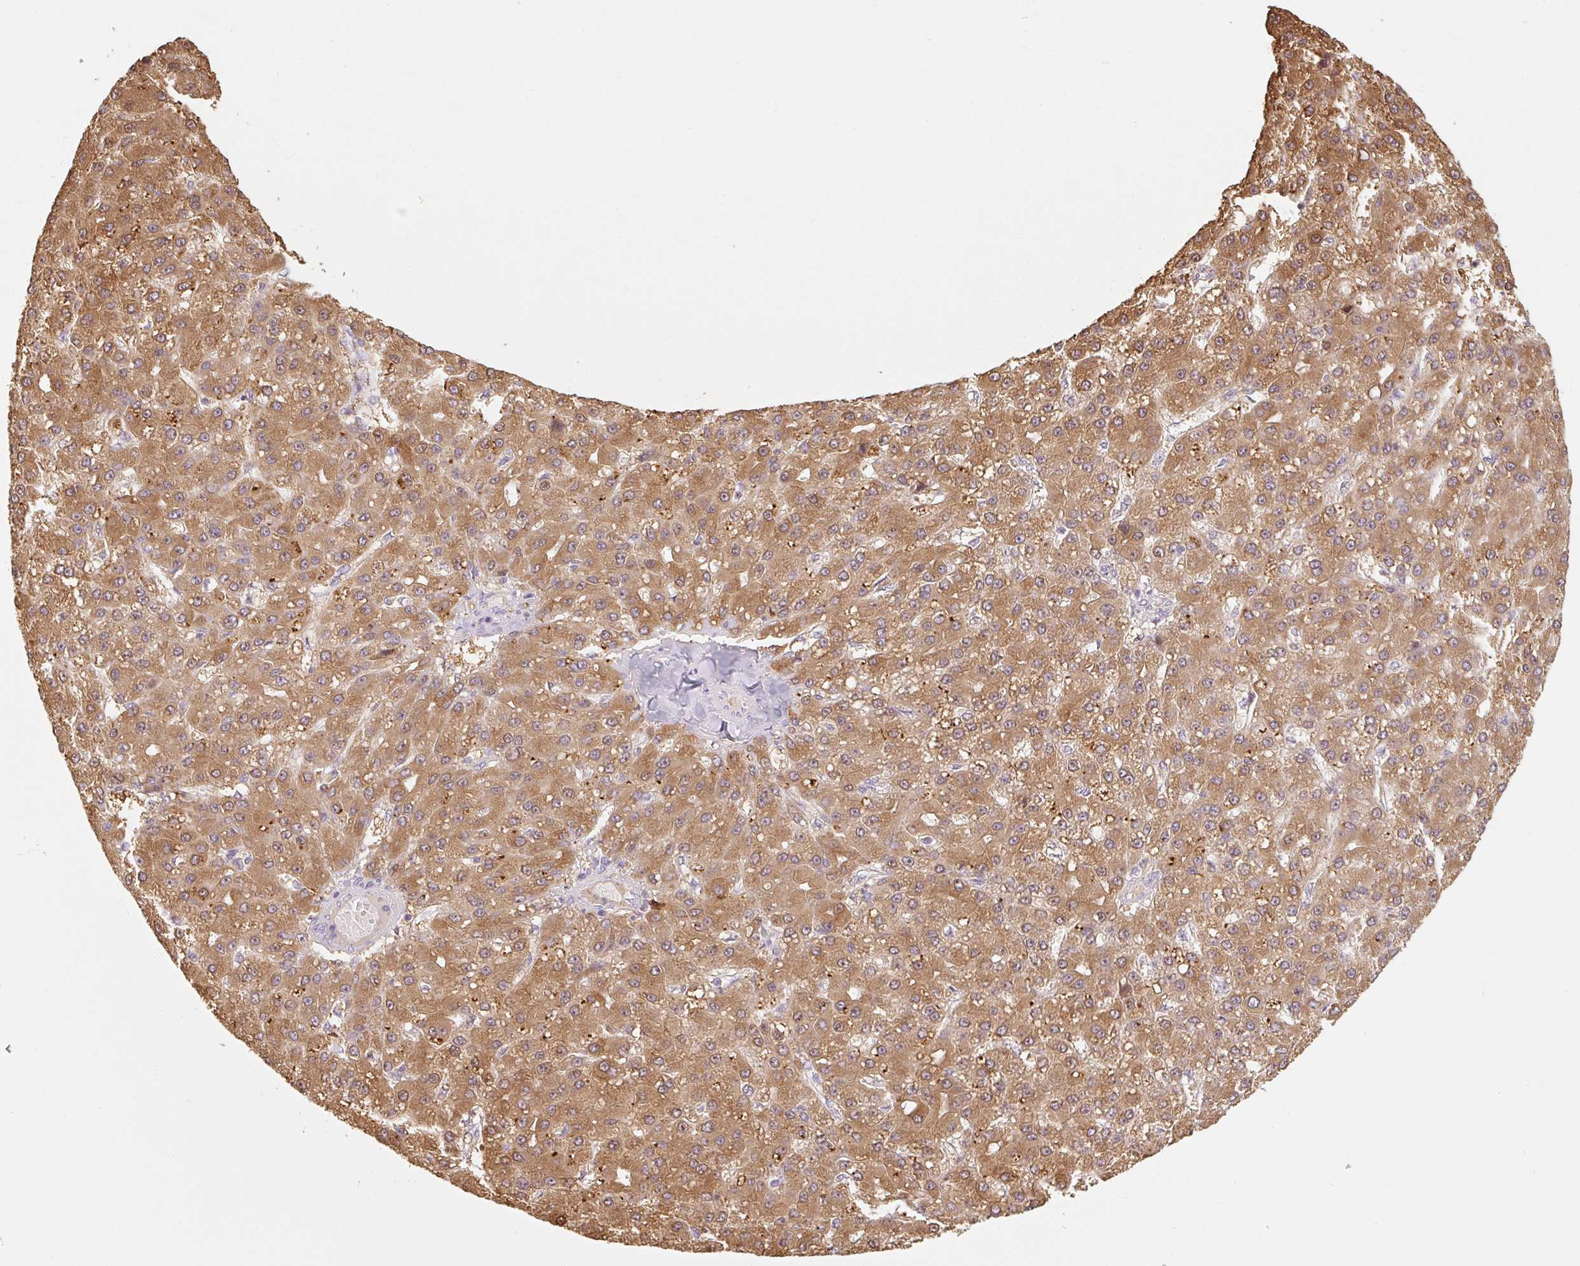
{"staining": {"intensity": "moderate", "quantity": ">75%", "location": "cytoplasmic/membranous"}, "tissue": "liver cancer", "cell_type": "Tumor cells", "image_type": "cancer", "snomed": [{"axis": "morphology", "description": "Carcinoma, Hepatocellular, NOS"}, {"axis": "topography", "description": "Liver"}], "caption": "There is medium levels of moderate cytoplasmic/membranous expression in tumor cells of liver hepatocellular carcinoma, as demonstrated by immunohistochemical staining (brown color).", "gene": "MIA2", "patient": {"sex": "male", "age": 67}}